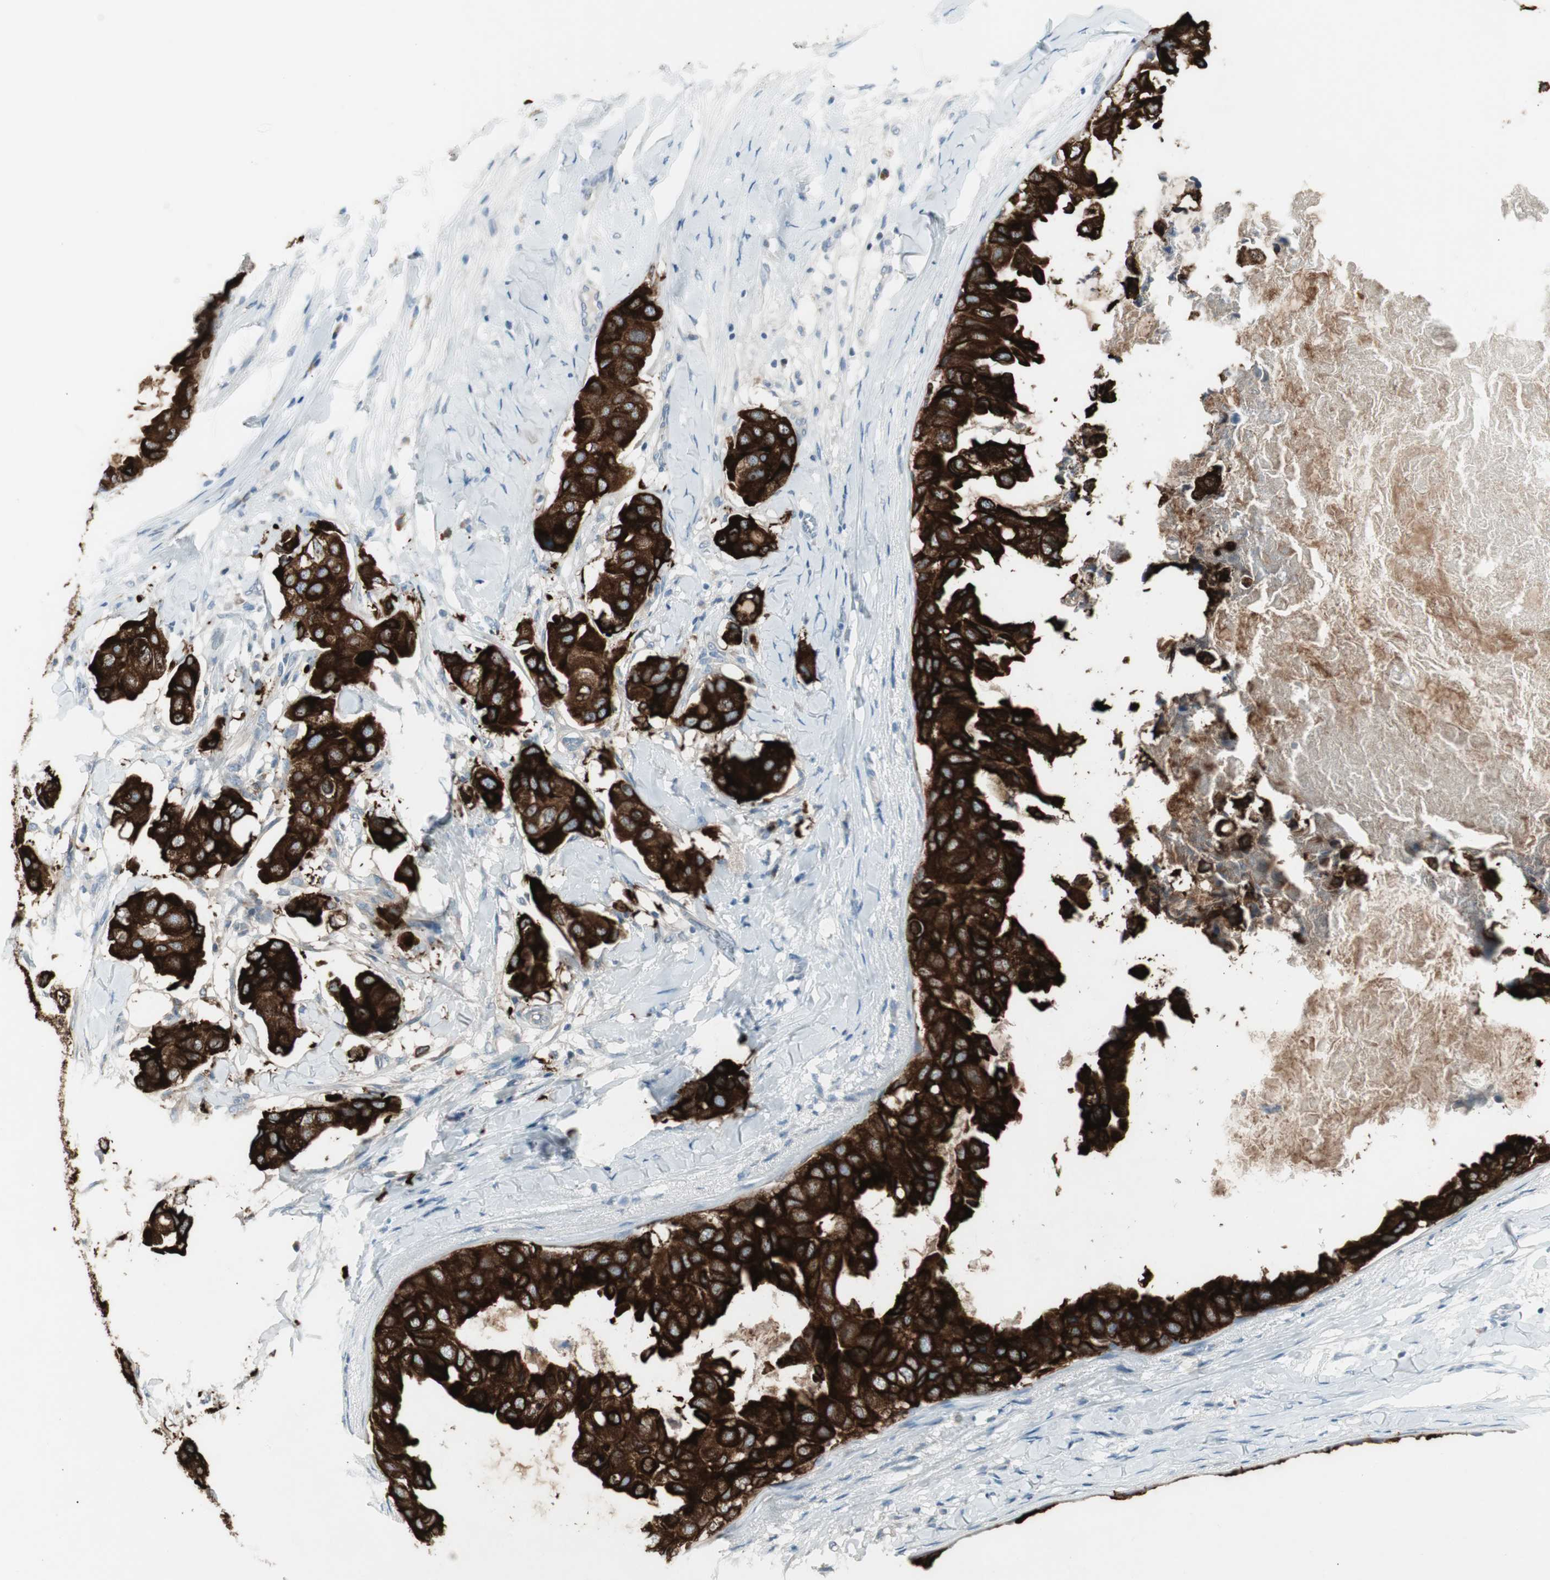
{"staining": {"intensity": "strong", "quantity": ">75%", "location": "cytoplasmic/membranous"}, "tissue": "breast cancer", "cell_type": "Tumor cells", "image_type": "cancer", "snomed": [{"axis": "morphology", "description": "Duct carcinoma"}, {"axis": "topography", "description": "Breast"}], "caption": "The photomicrograph displays immunohistochemical staining of breast cancer (infiltrating ductal carcinoma). There is strong cytoplasmic/membranous staining is identified in about >75% of tumor cells.", "gene": "AGR2", "patient": {"sex": "female", "age": 40}}